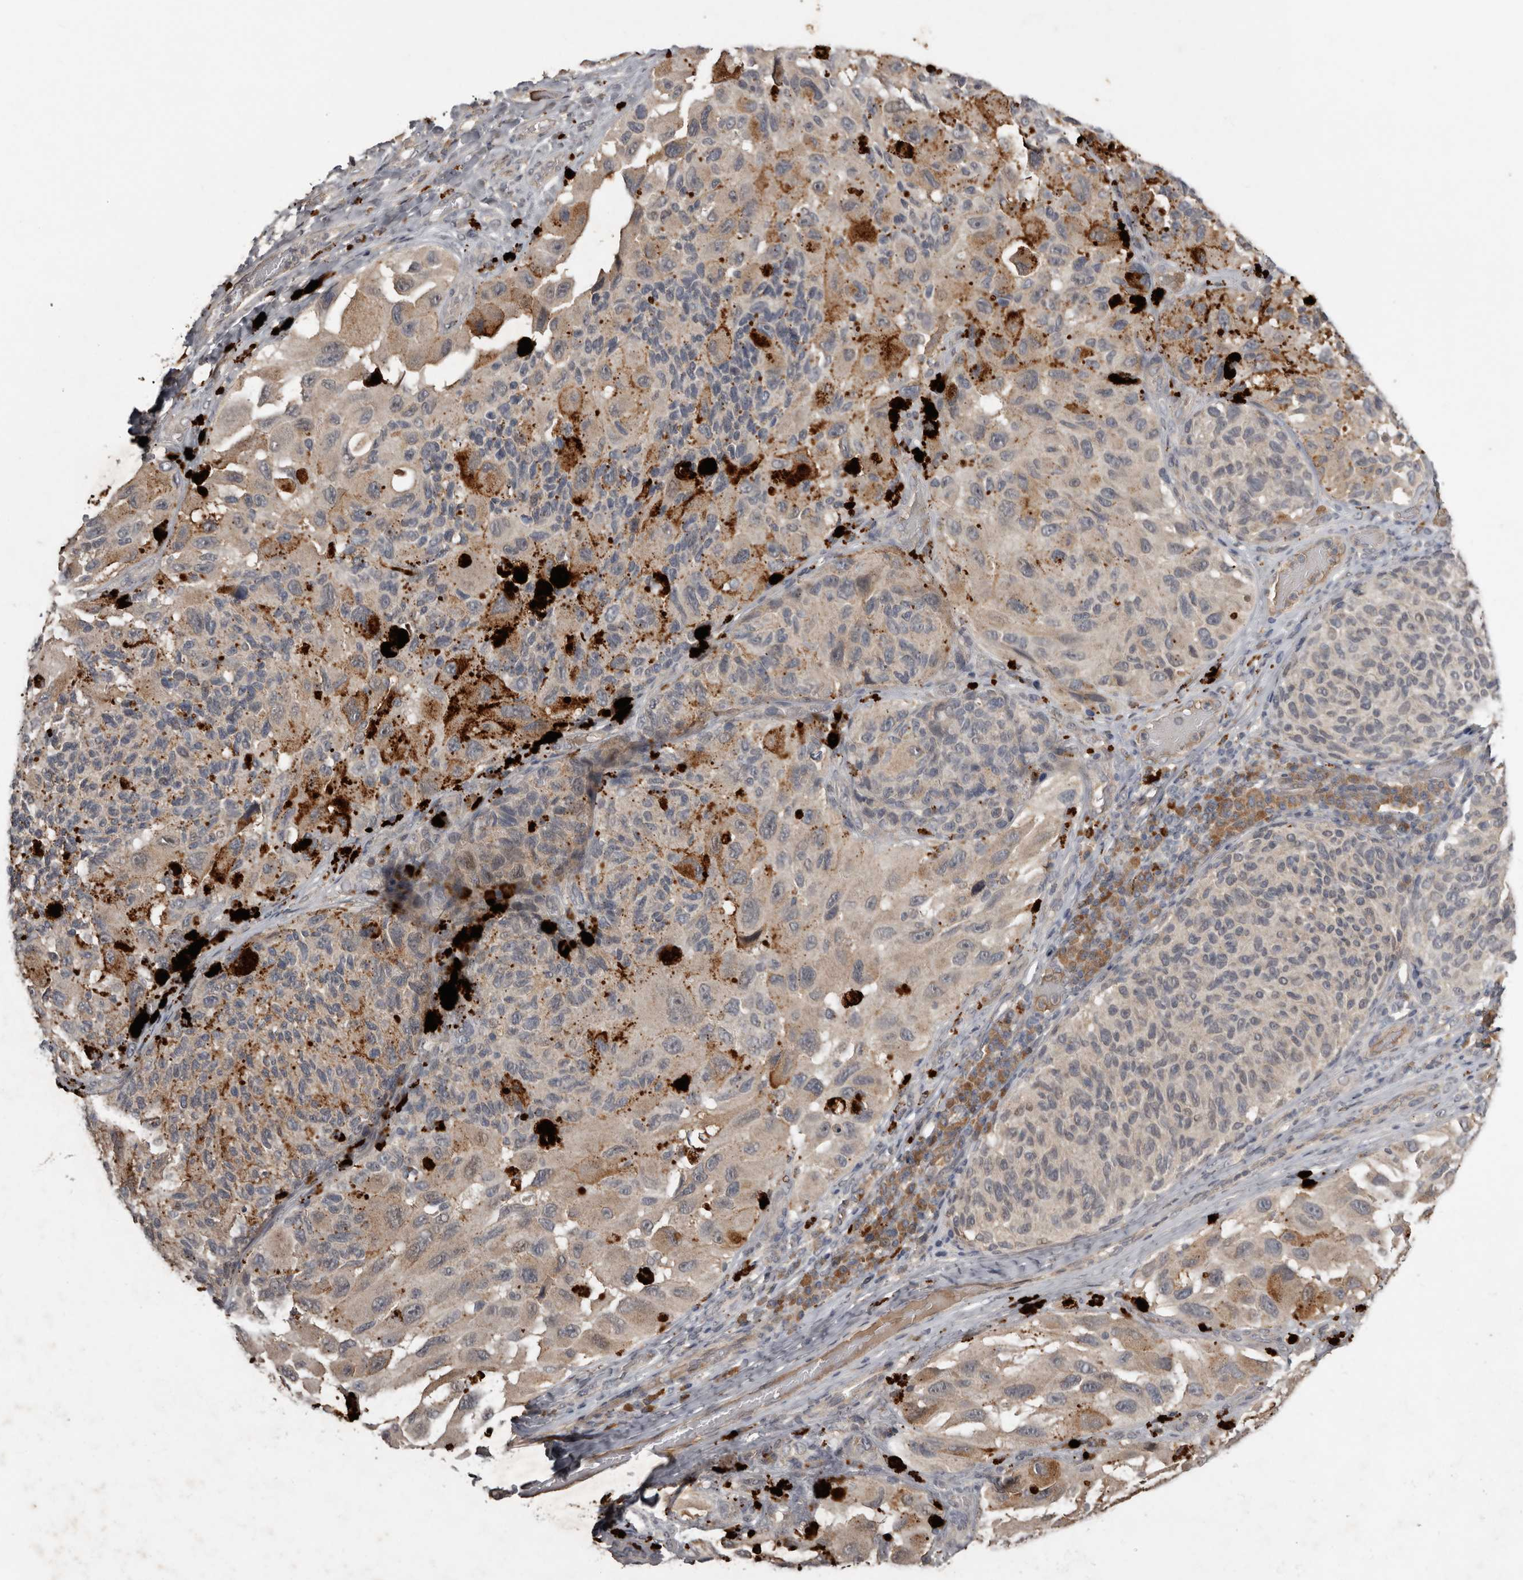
{"staining": {"intensity": "weak", "quantity": ">75%", "location": "cytoplasmic/membranous"}, "tissue": "melanoma", "cell_type": "Tumor cells", "image_type": "cancer", "snomed": [{"axis": "morphology", "description": "Malignant melanoma, NOS"}, {"axis": "topography", "description": "Skin"}], "caption": "Immunohistochemical staining of malignant melanoma reveals low levels of weak cytoplasmic/membranous protein staining in approximately >75% of tumor cells.", "gene": "NMUR1", "patient": {"sex": "female", "age": 73}}